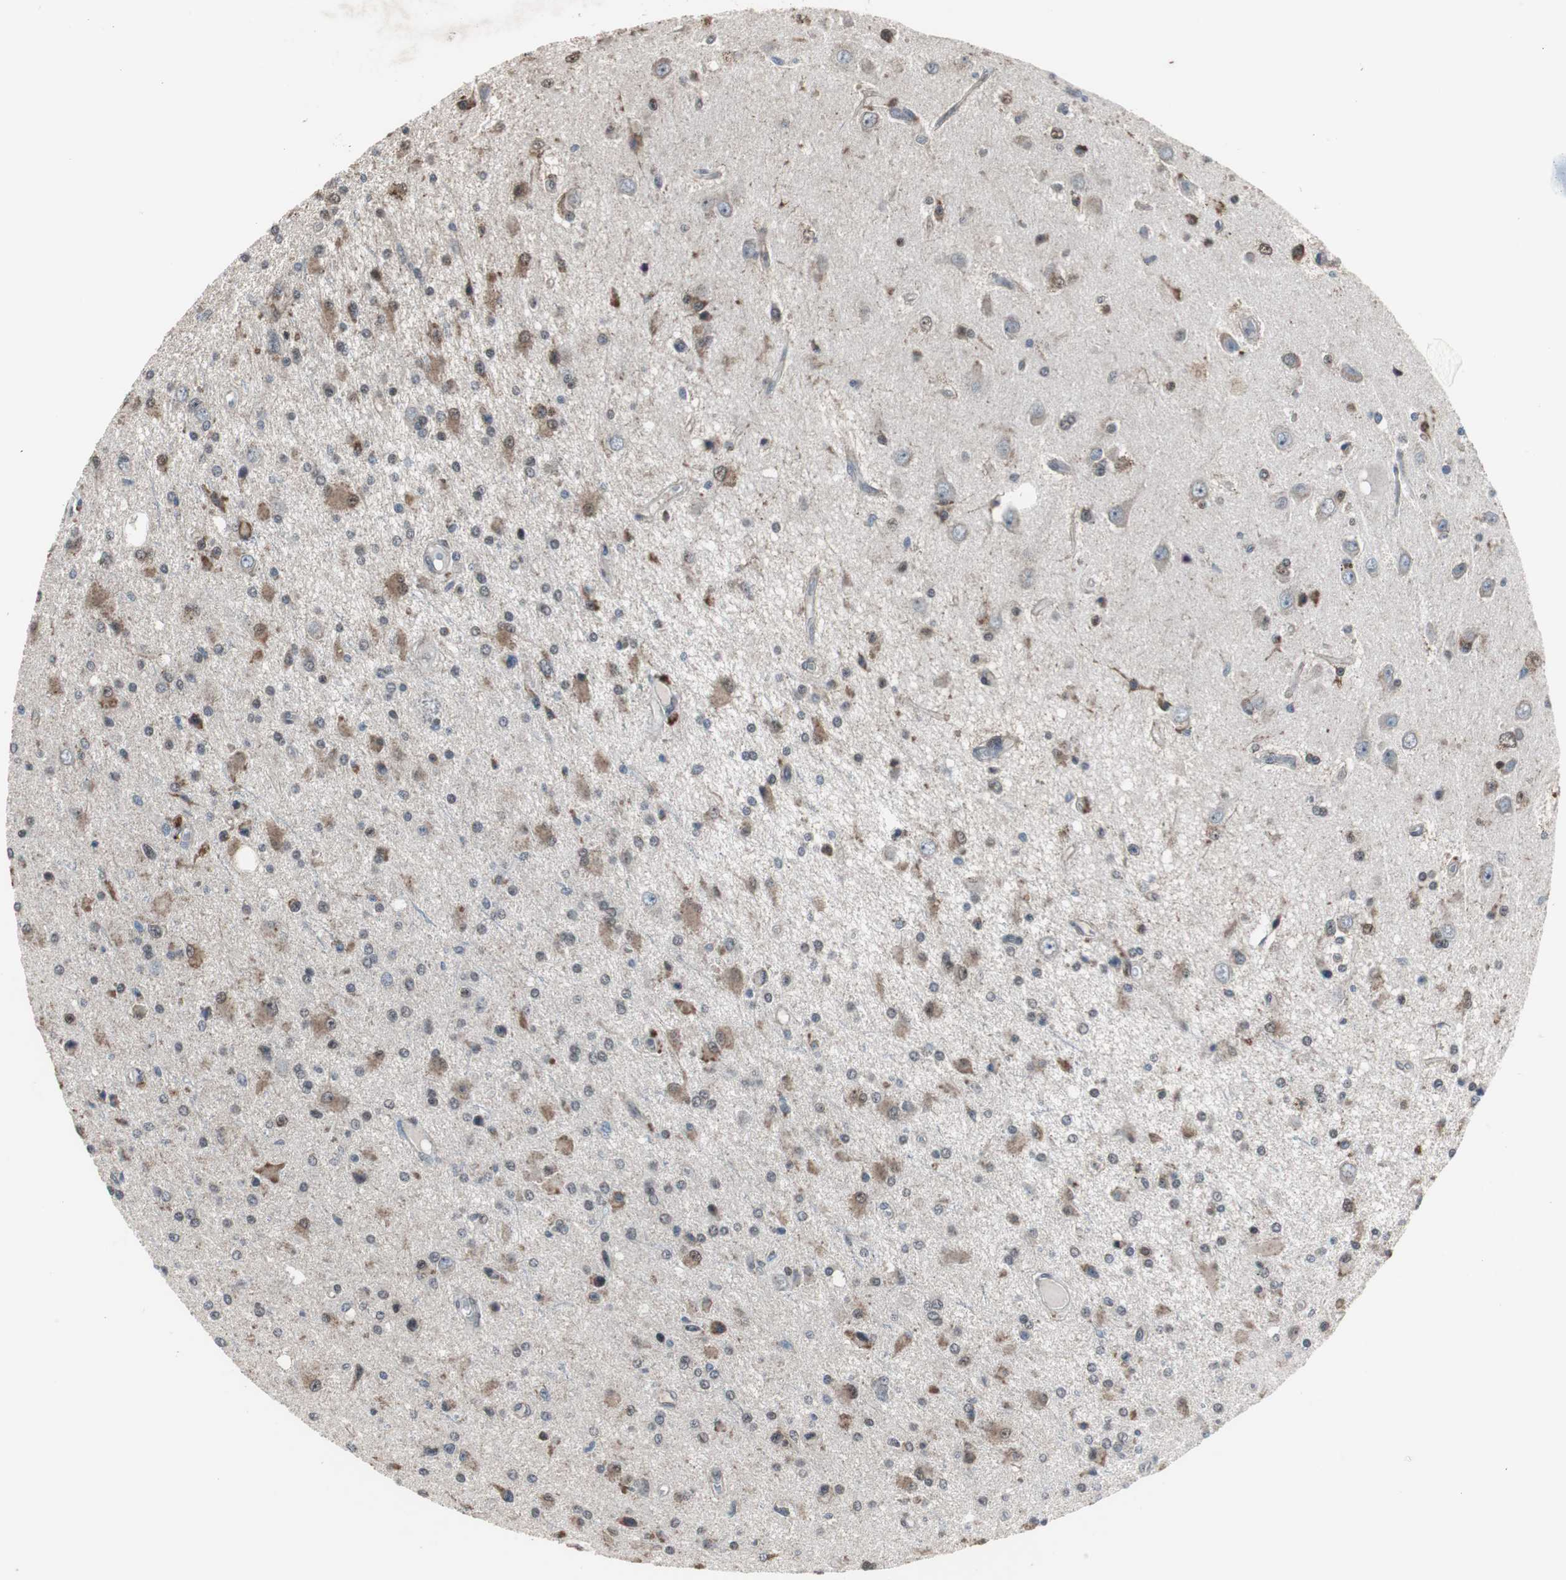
{"staining": {"intensity": "negative", "quantity": "none", "location": "none"}, "tissue": "glioma", "cell_type": "Tumor cells", "image_type": "cancer", "snomed": [{"axis": "morphology", "description": "Glioma, malignant, Low grade"}, {"axis": "topography", "description": "Brain"}], "caption": "Immunohistochemical staining of glioma exhibits no significant positivity in tumor cells.", "gene": "ZHX2", "patient": {"sex": "male", "age": 58}}